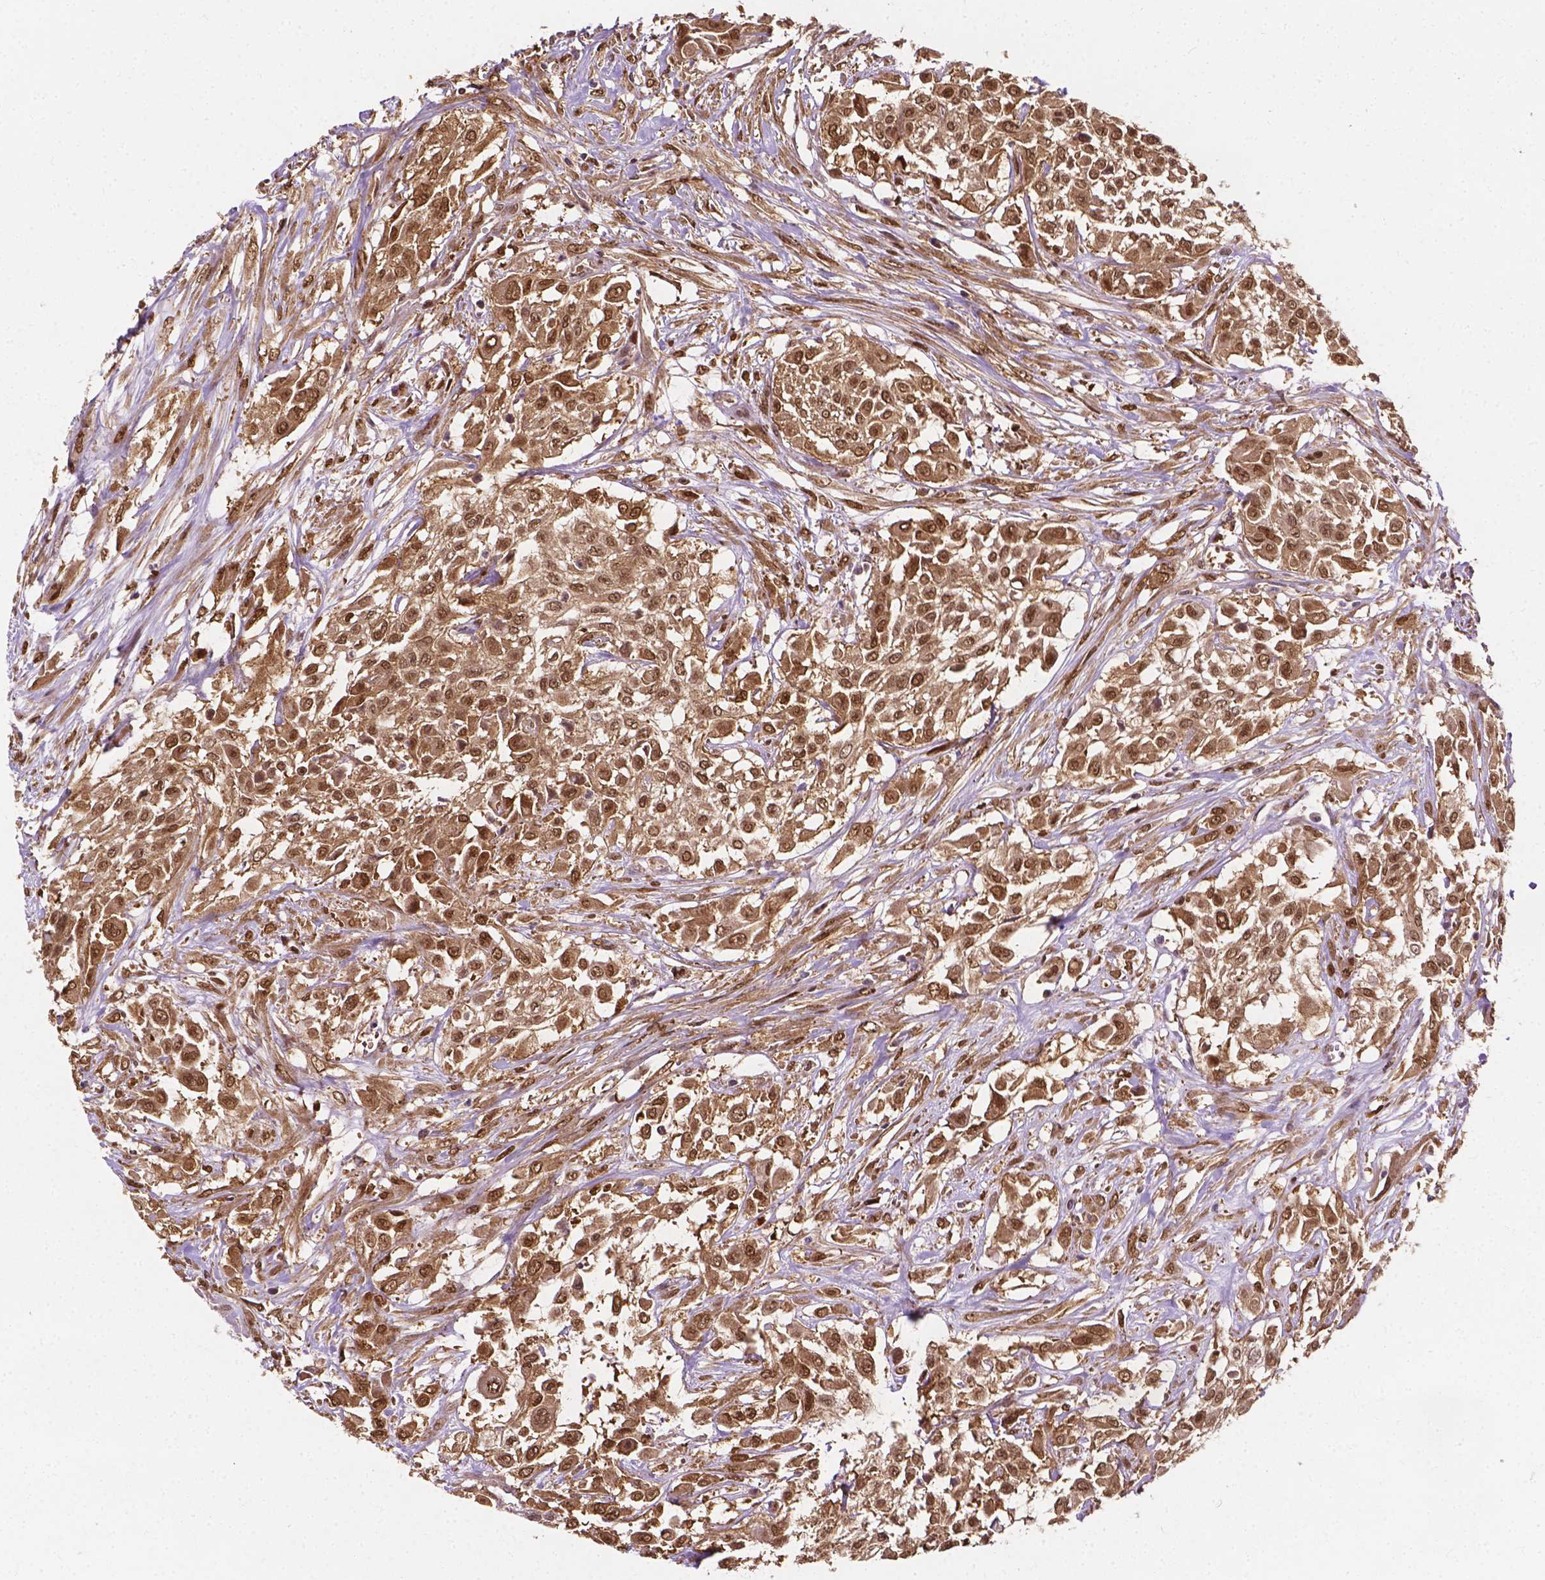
{"staining": {"intensity": "moderate", "quantity": ">75%", "location": "cytoplasmic/membranous,nuclear"}, "tissue": "urothelial cancer", "cell_type": "Tumor cells", "image_type": "cancer", "snomed": [{"axis": "morphology", "description": "Urothelial carcinoma, High grade"}, {"axis": "topography", "description": "Urinary bladder"}], "caption": "The immunohistochemical stain labels moderate cytoplasmic/membranous and nuclear expression in tumor cells of high-grade urothelial carcinoma tissue.", "gene": "YAP1", "patient": {"sex": "male", "age": 57}}